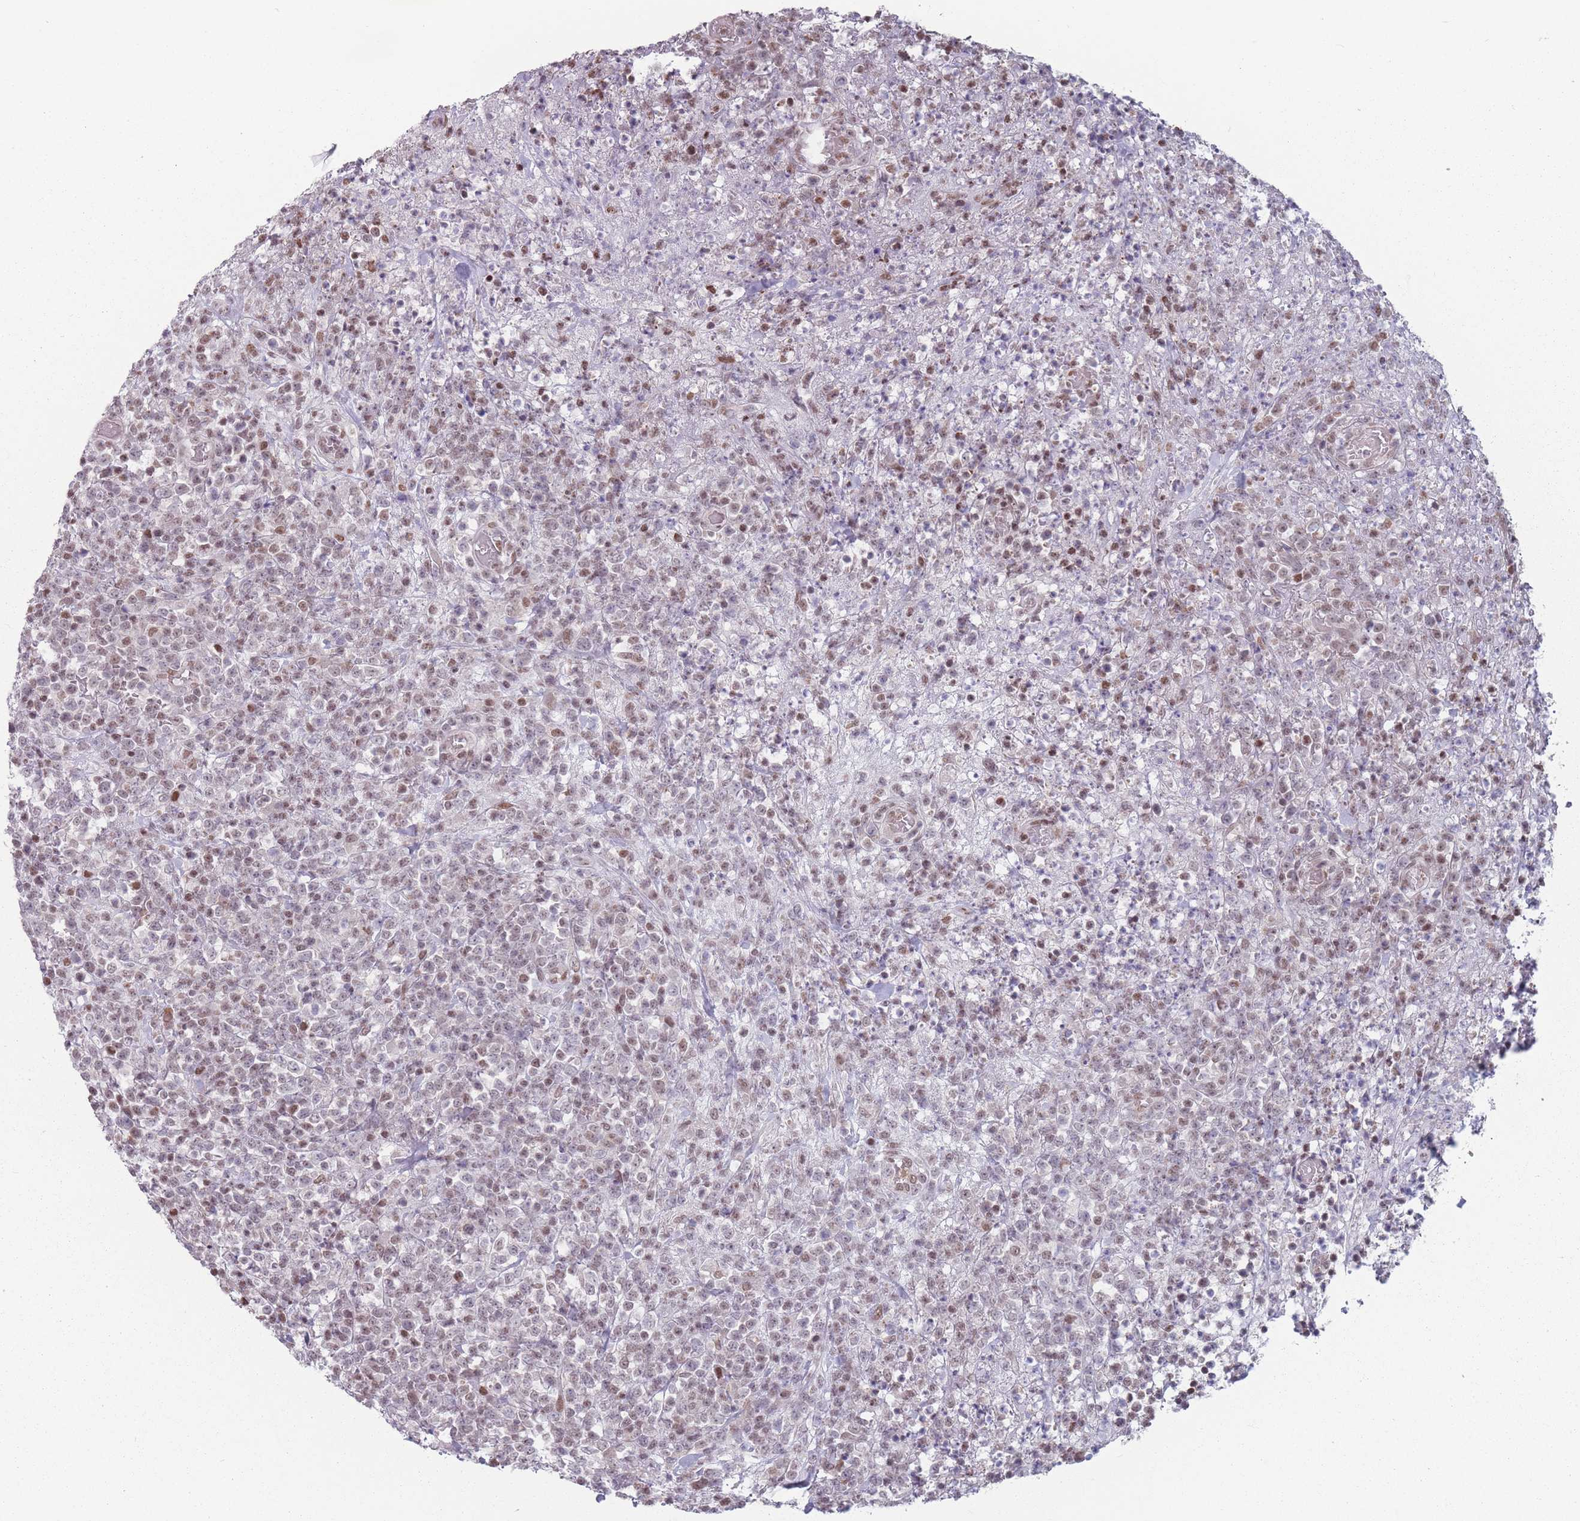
{"staining": {"intensity": "moderate", "quantity": "25%-75%", "location": "nuclear"}, "tissue": "lymphoma", "cell_type": "Tumor cells", "image_type": "cancer", "snomed": [{"axis": "morphology", "description": "Malignant lymphoma, non-Hodgkin's type, High grade"}, {"axis": "topography", "description": "Colon"}], "caption": "Tumor cells display medium levels of moderate nuclear expression in about 25%-75% of cells in human lymphoma.", "gene": "SH3BGRL2", "patient": {"sex": "female", "age": 53}}